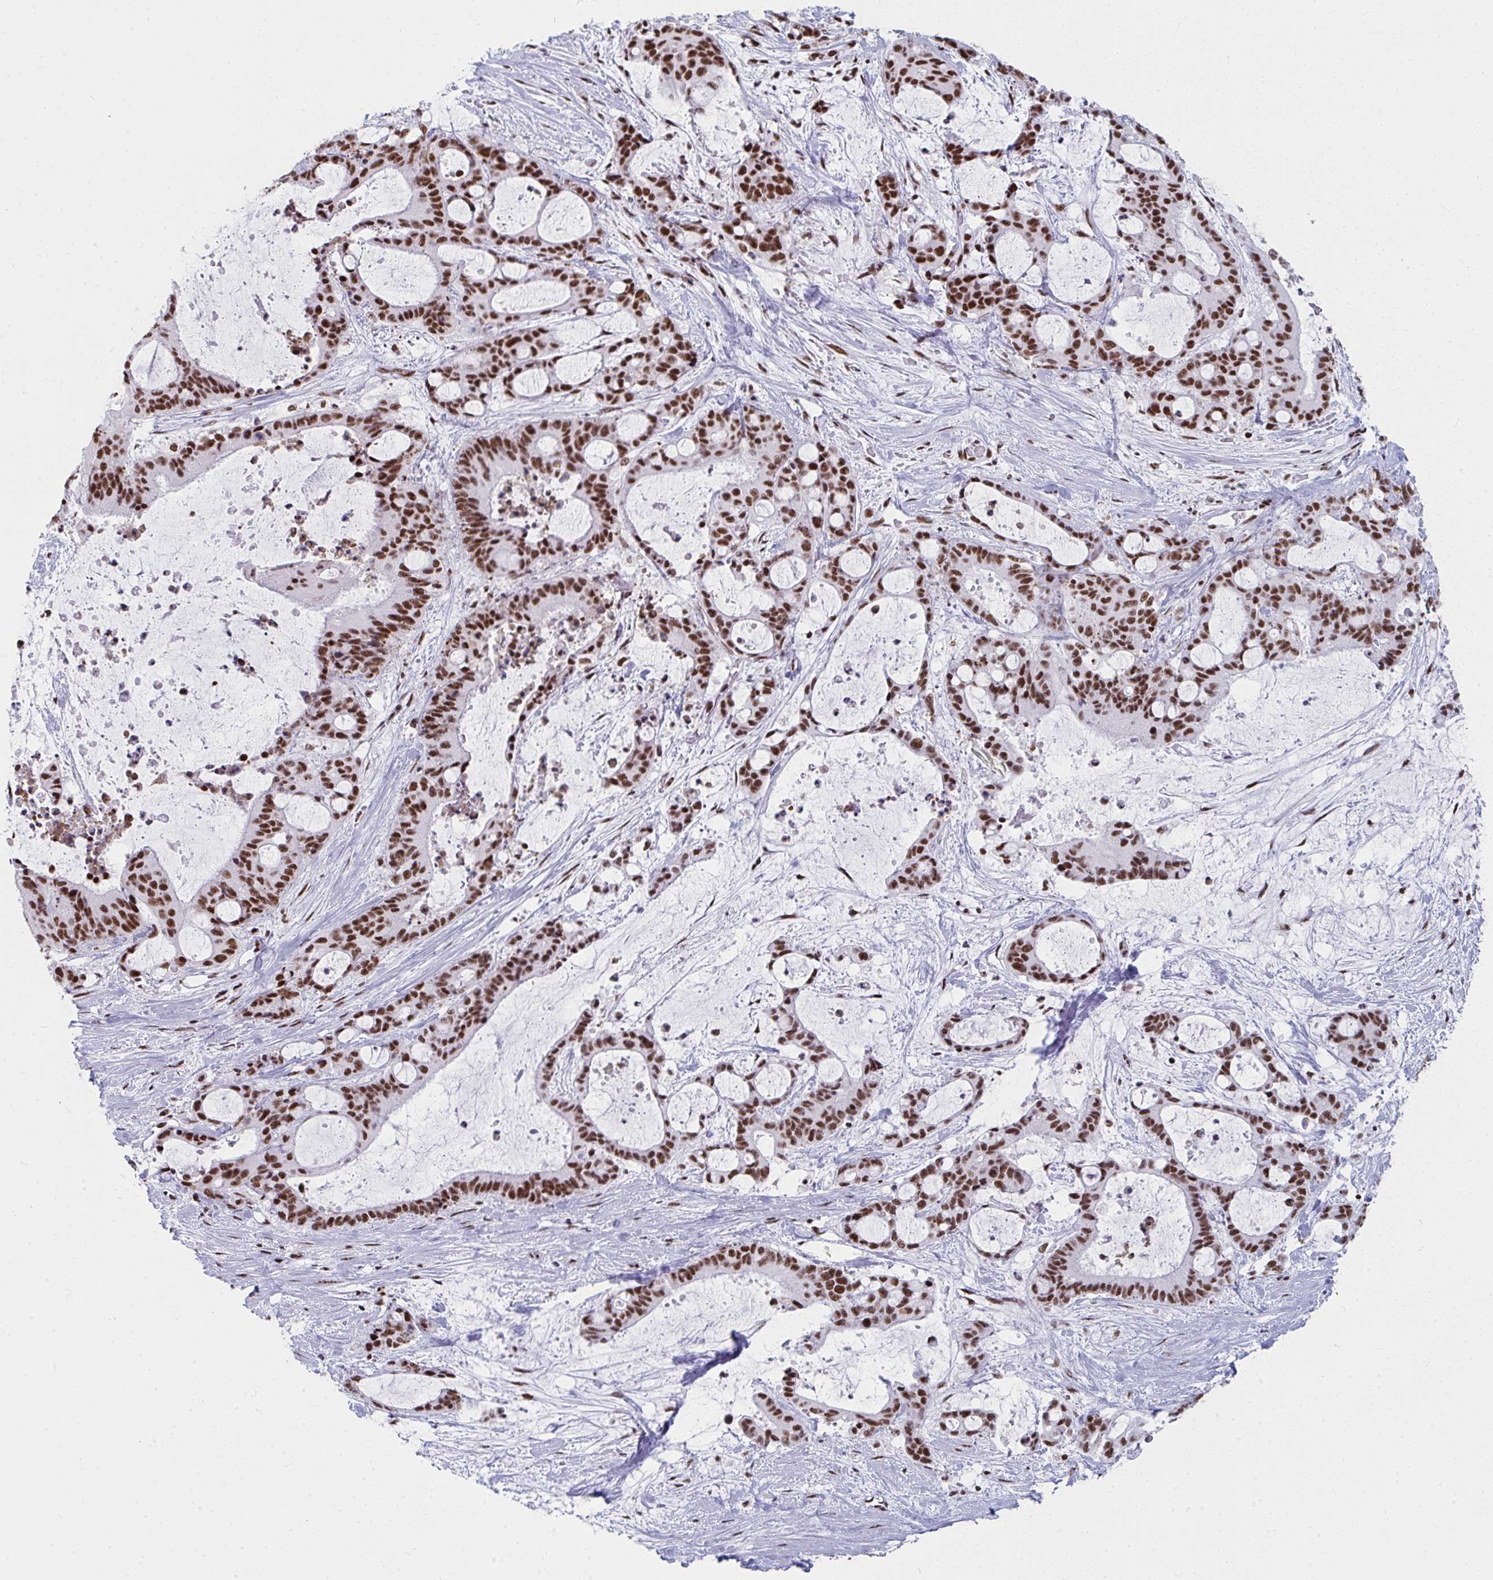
{"staining": {"intensity": "strong", "quantity": ">75%", "location": "nuclear"}, "tissue": "liver cancer", "cell_type": "Tumor cells", "image_type": "cancer", "snomed": [{"axis": "morphology", "description": "Normal tissue, NOS"}, {"axis": "morphology", "description": "Cholangiocarcinoma"}, {"axis": "topography", "description": "Liver"}, {"axis": "topography", "description": "Peripheral nerve tissue"}], "caption": "Liver cancer stained with a protein marker shows strong staining in tumor cells.", "gene": "SNRNP70", "patient": {"sex": "female", "age": 73}}